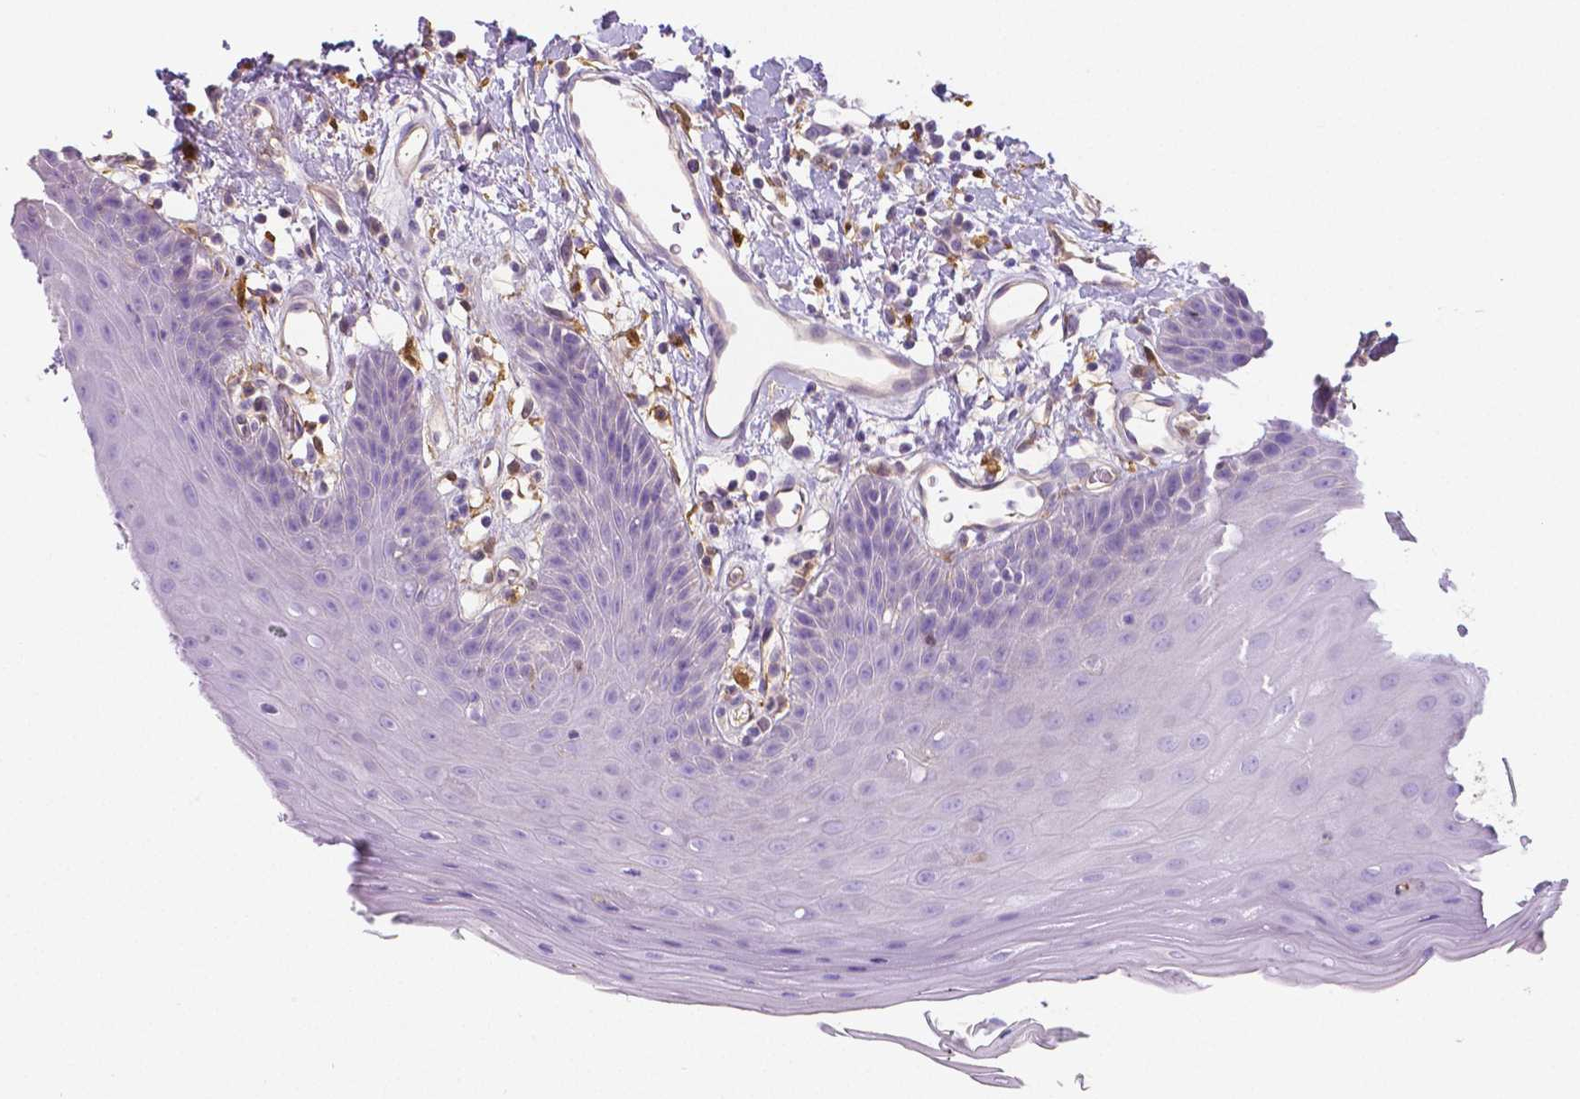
{"staining": {"intensity": "negative", "quantity": "none", "location": "none"}, "tissue": "oral mucosa", "cell_type": "Squamous epithelial cells", "image_type": "normal", "snomed": [{"axis": "morphology", "description": "Normal tissue, NOS"}, {"axis": "topography", "description": "Oral tissue"}, {"axis": "topography", "description": "Tounge, NOS"}], "caption": "Human oral mucosa stained for a protein using immunohistochemistry (IHC) displays no positivity in squamous epithelial cells.", "gene": "CRMP1", "patient": {"sex": "female", "age": 59}}